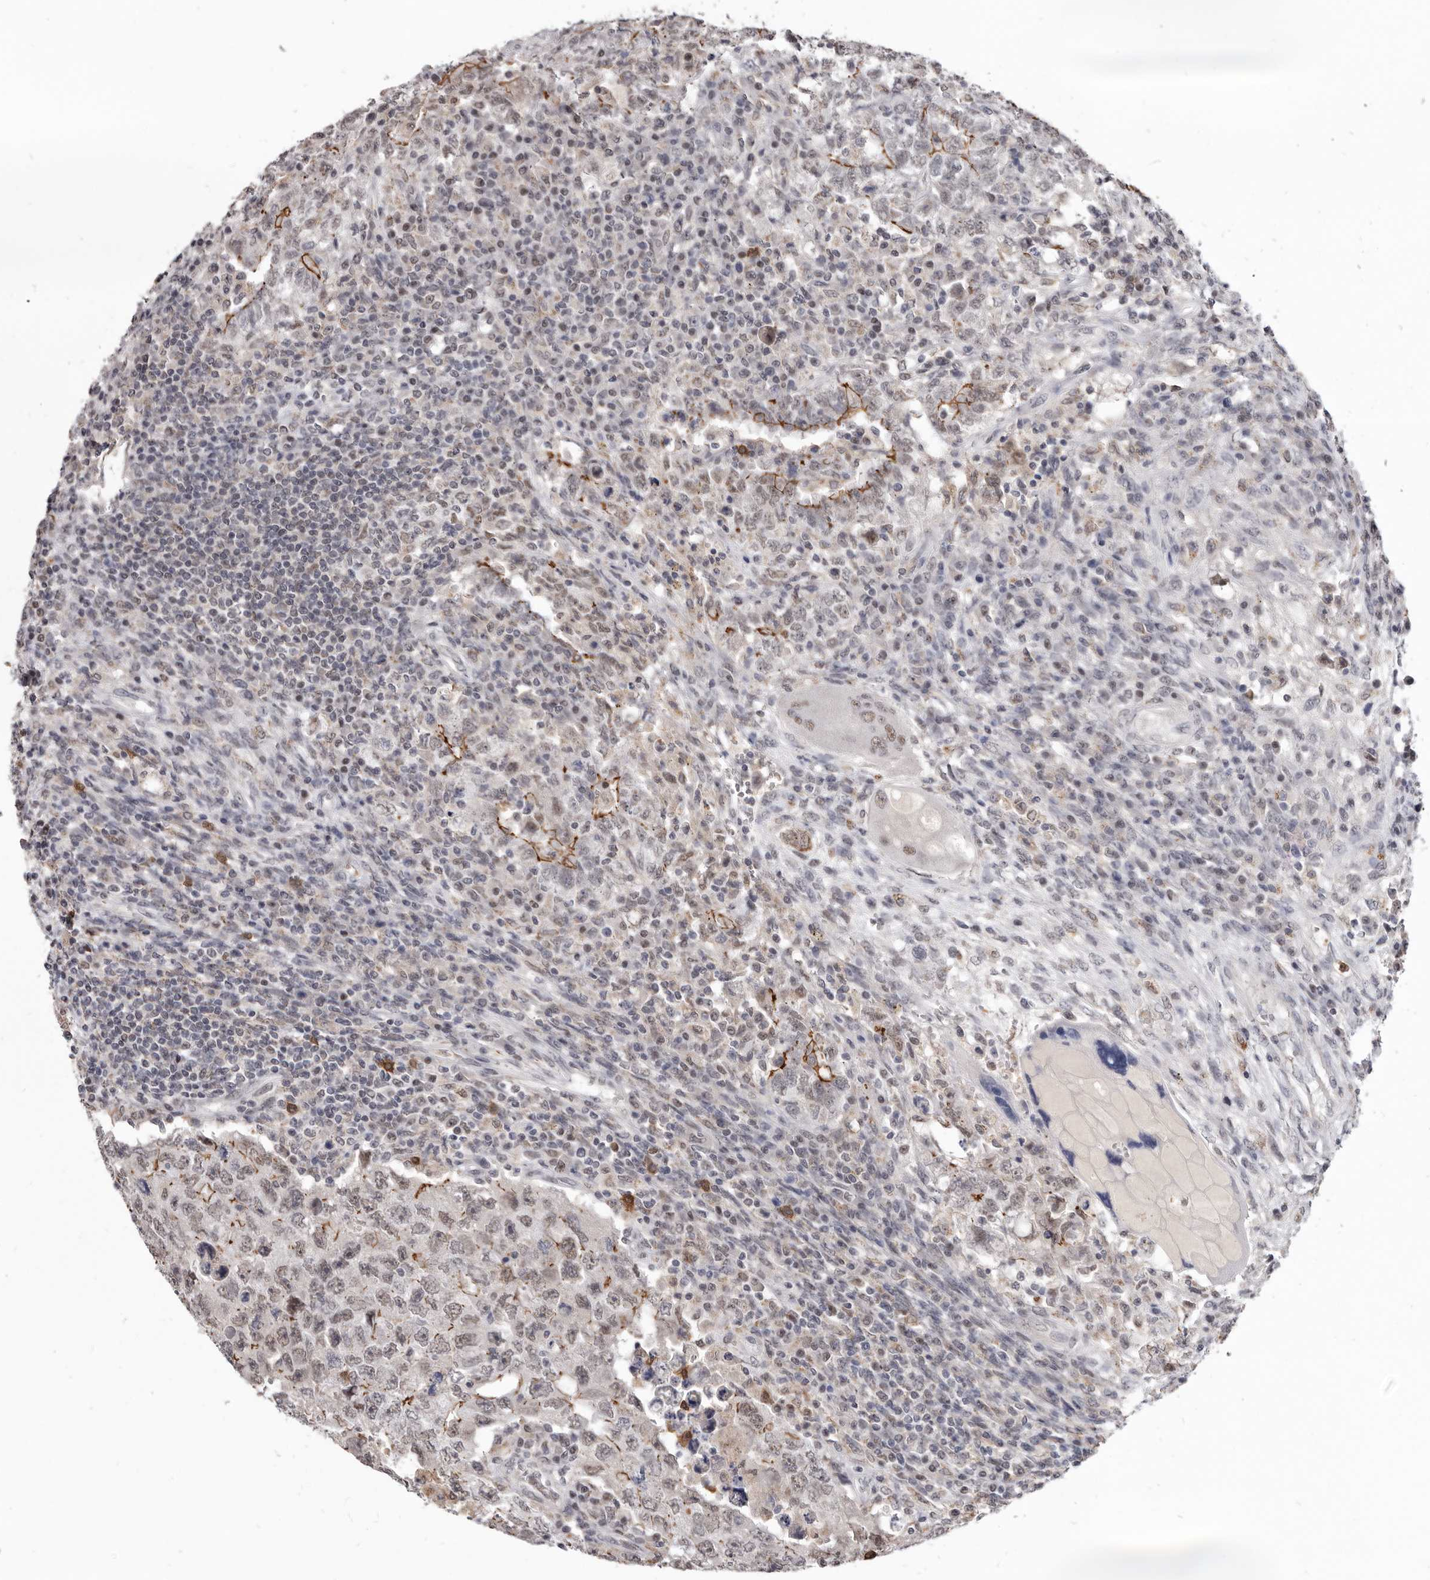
{"staining": {"intensity": "moderate", "quantity": "25%-75%", "location": "cytoplasmic/membranous,nuclear"}, "tissue": "testis cancer", "cell_type": "Tumor cells", "image_type": "cancer", "snomed": [{"axis": "morphology", "description": "Carcinoma, Embryonal, NOS"}, {"axis": "topography", "description": "Testis"}], "caption": "A photomicrograph of human testis embryonal carcinoma stained for a protein exhibits moderate cytoplasmic/membranous and nuclear brown staining in tumor cells.", "gene": "CGN", "patient": {"sex": "male", "age": 26}}